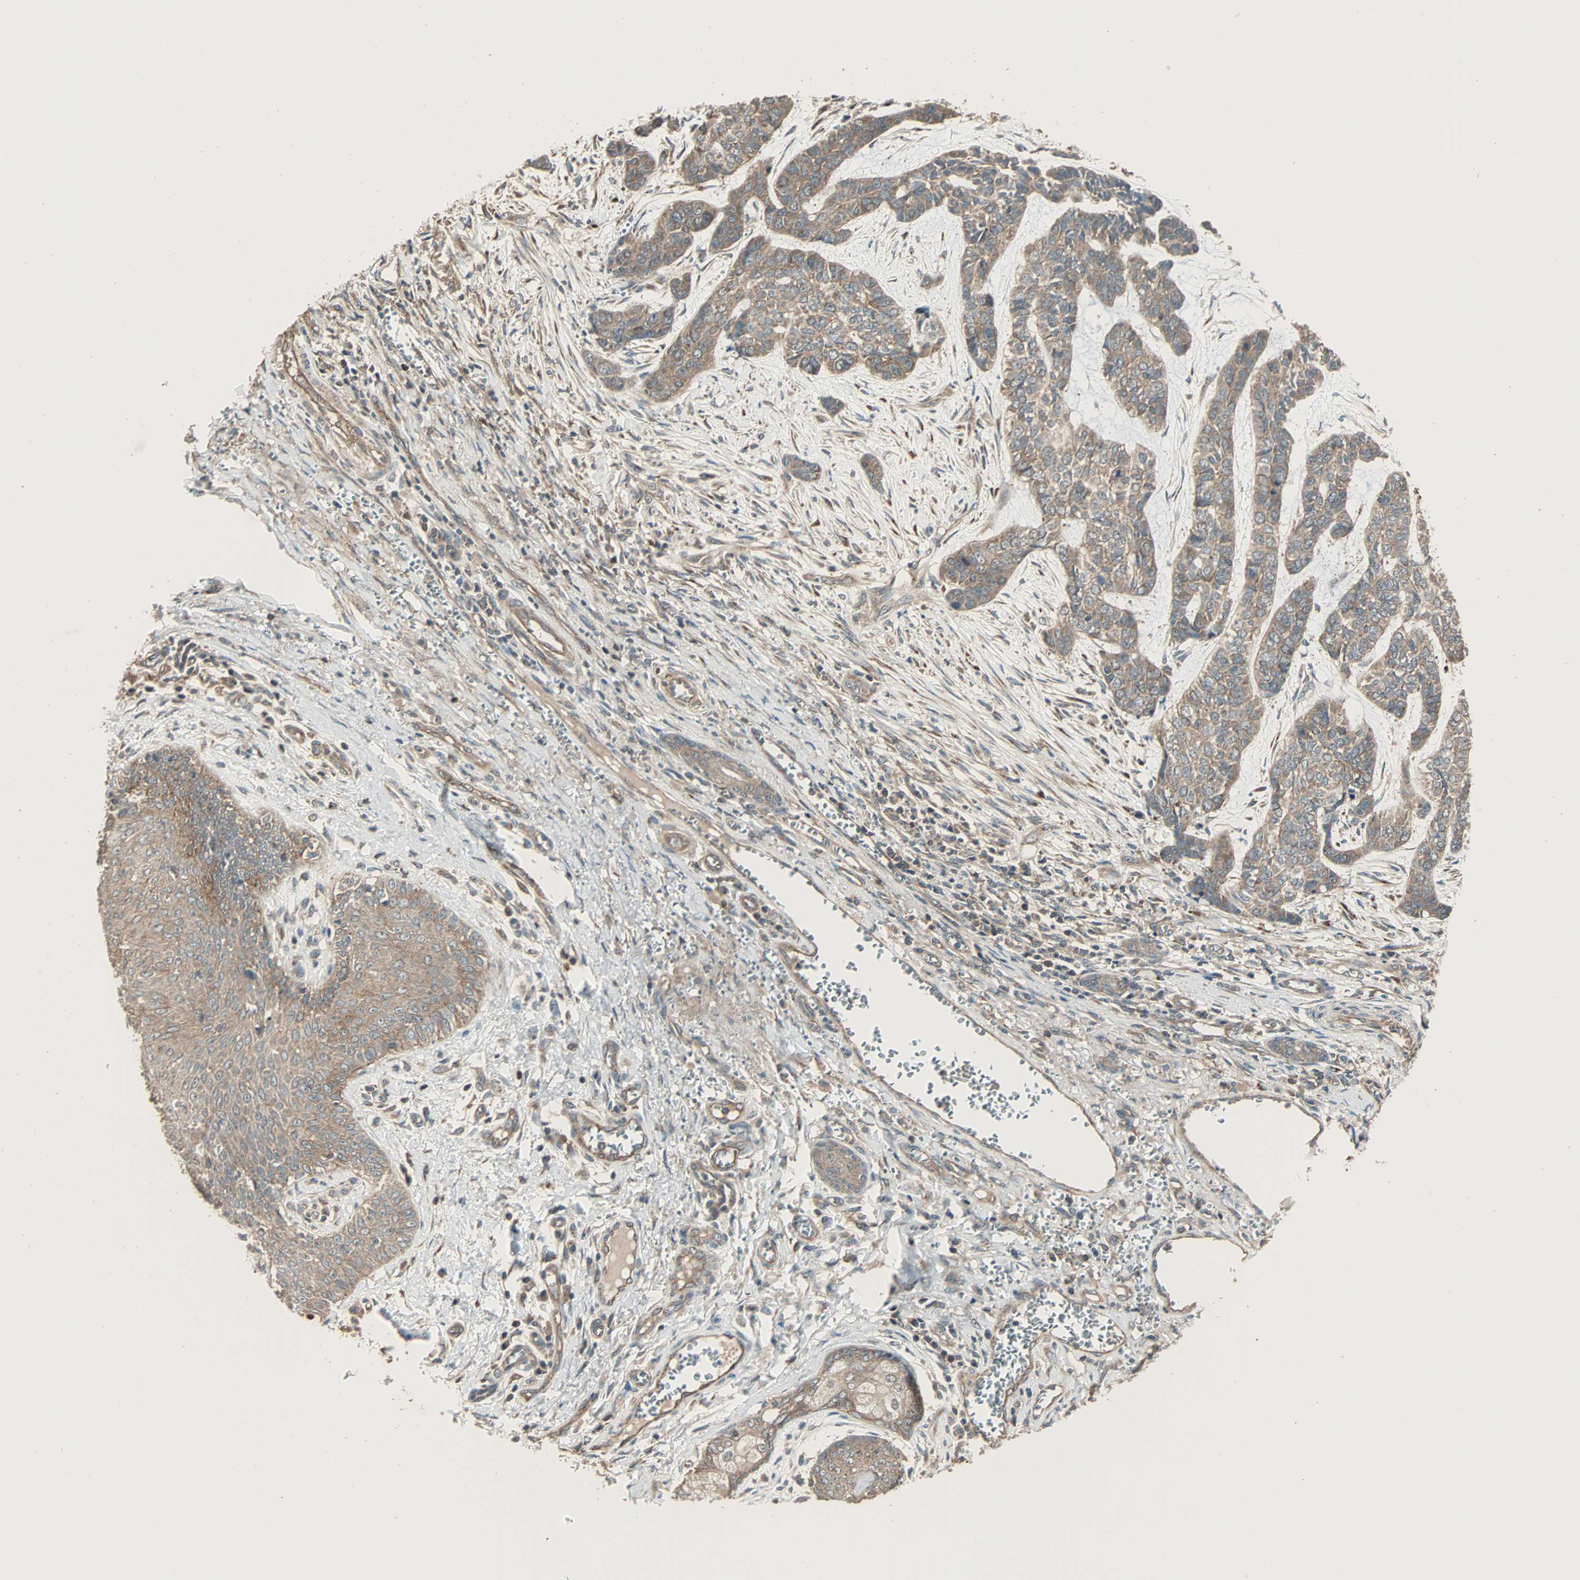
{"staining": {"intensity": "weak", "quantity": ">75%", "location": "cytoplasmic/membranous"}, "tissue": "skin cancer", "cell_type": "Tumor cells", "image_type": "cancer", "snomed": [{"axis": "morphology", "description": "Basal cell carcinoma"}, {"axis": "topography", "description": "Skin"}], "caption": "A photomicrograph showing weak cytoplasmic/membranous expression in about >75% of tumor cells in basal cell carcinoma (skin), as visualized by brown immunohistochemical staining.", "gene": "MAP3K21", "patient": {"sex": "female", "age": 64}}